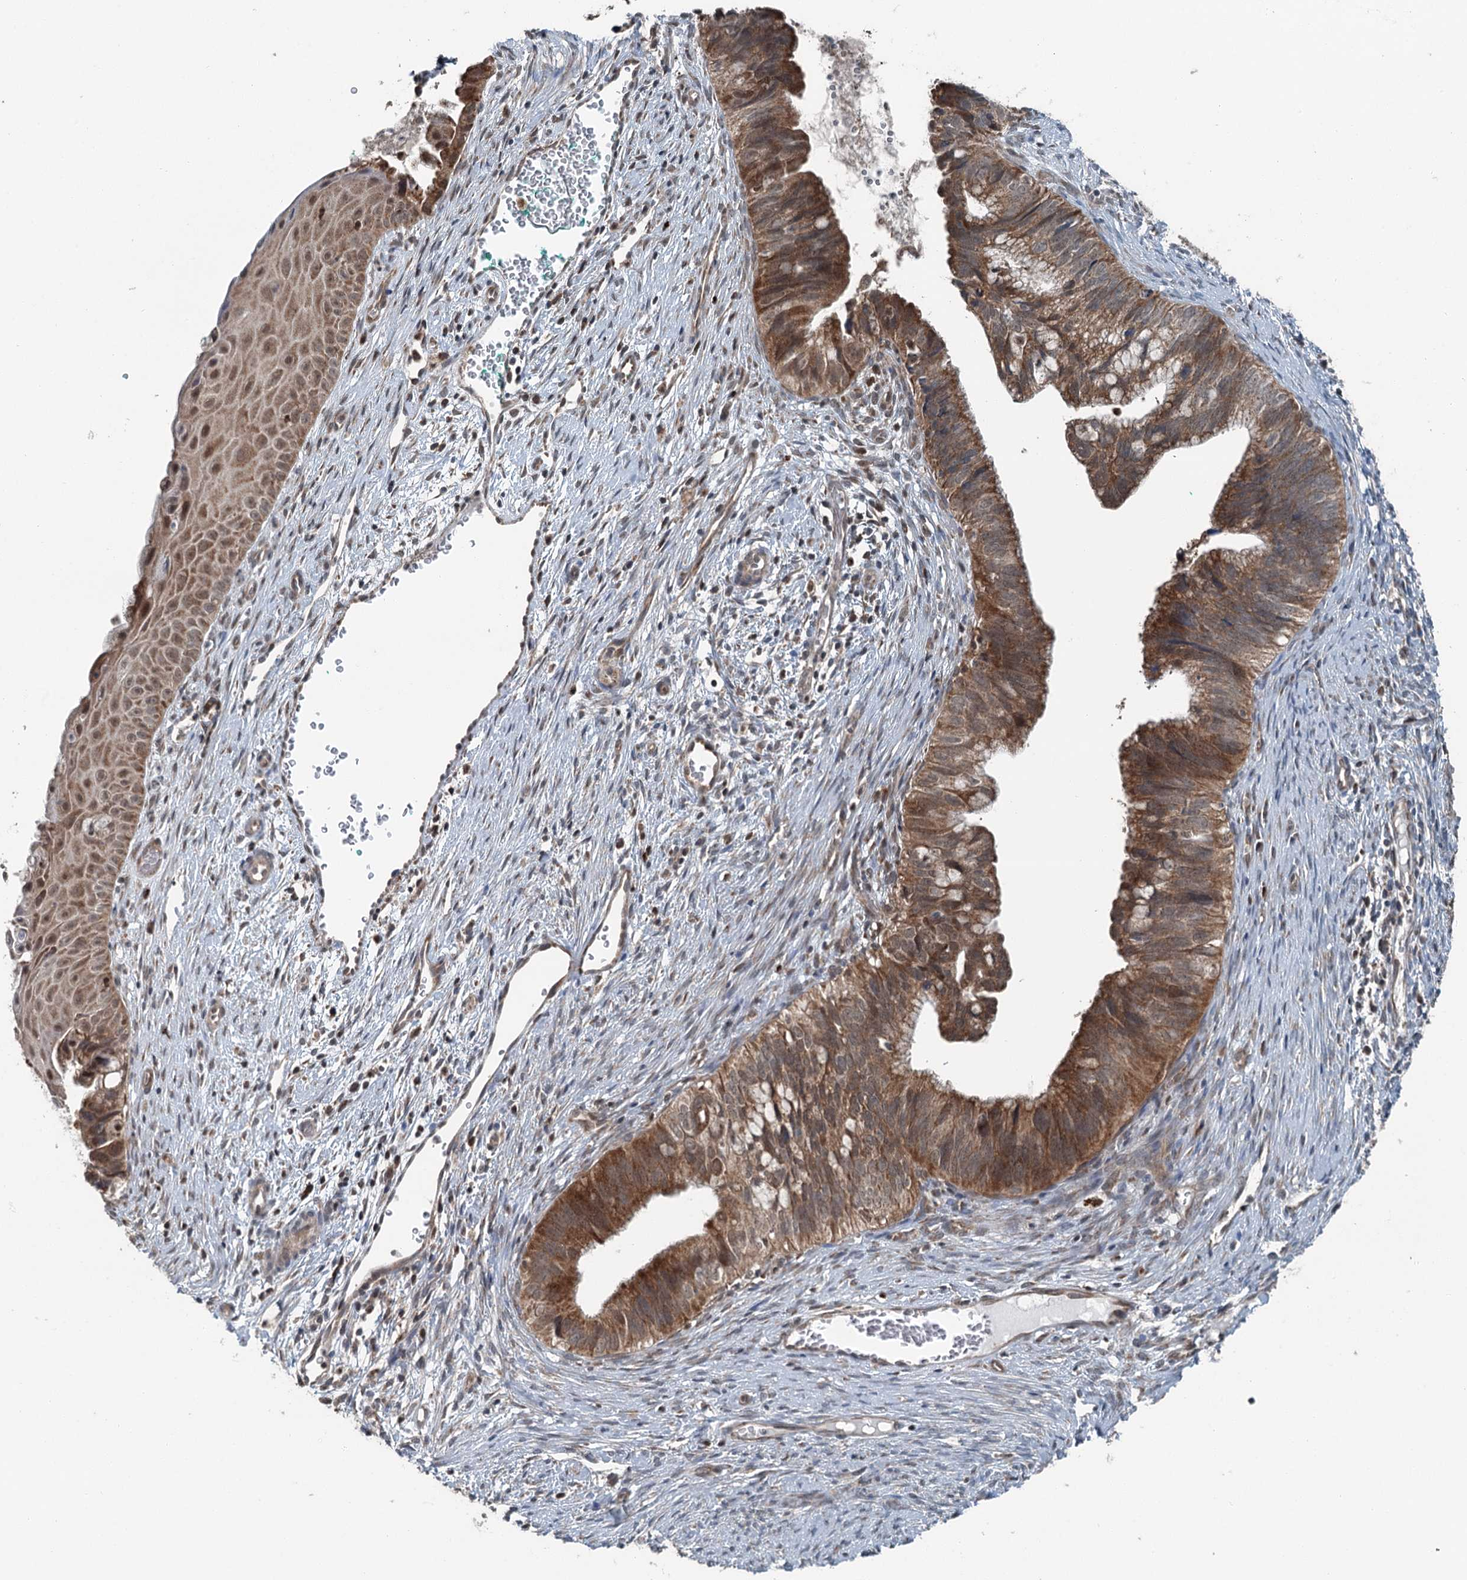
{"staining": {"intensity": "moderate", "quantity": ">75%", "location": "cytoplasmic/membranous"}, "tissue": "cervical cancer", "cell_type": "Tumor cells", "image_type": "cancer", "snomed": [{"axis": "morphology", "description": "Adenocarcinoma, NOS"}, {"axis": "topography", "description": "Cervix"}], "caption": "Immunohistochemical staining of cervical cancer displays medium levels of moderate cytoplasmic/membranous positivity in about >75% of tumor cells.", "gene": "WAPL", "patient": {"sex": "female", "age": 42}}